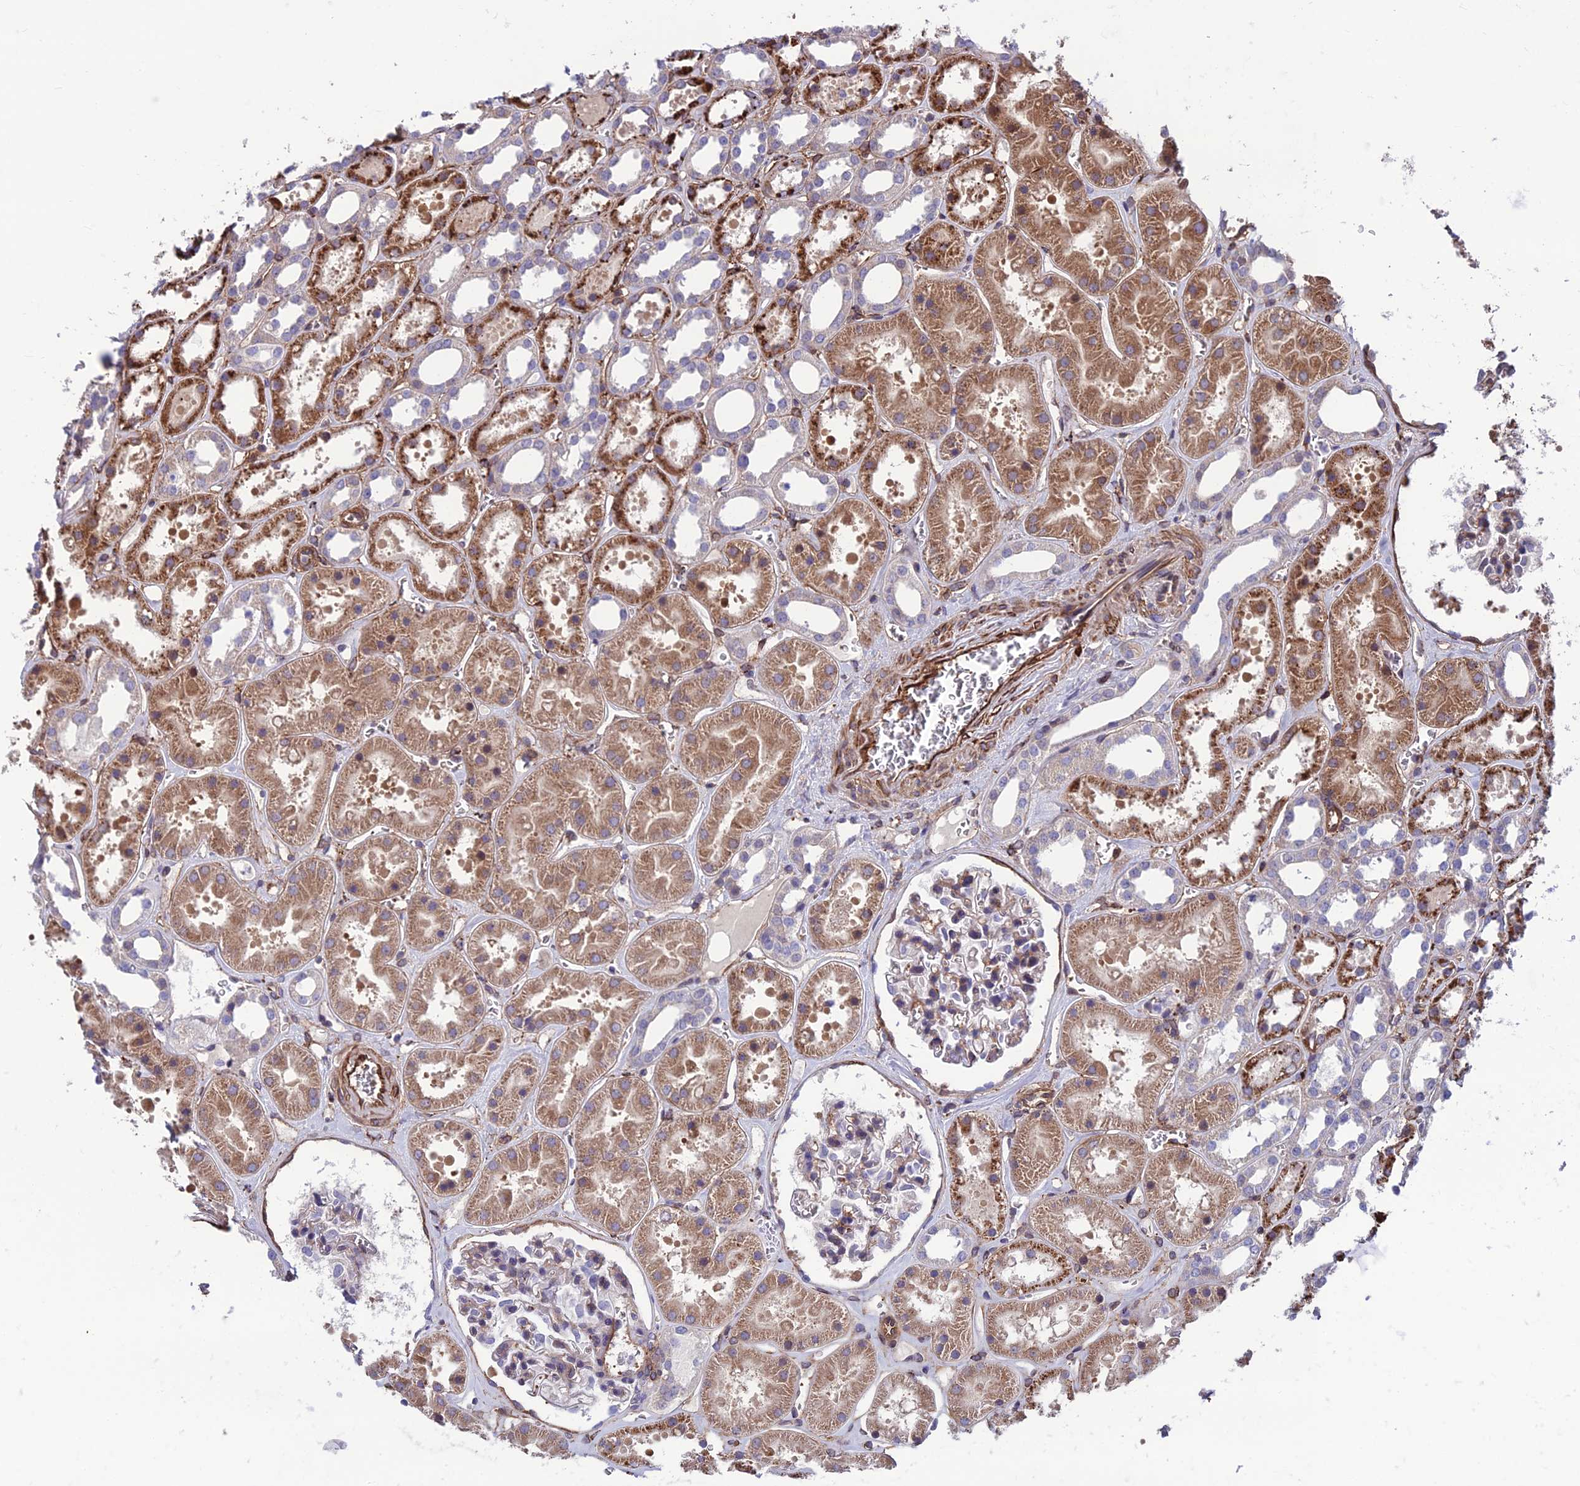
{"staining": {"intensity": "moderate", "quantity": "<25%", "location": "cytoplasmic/membranous"}, "tissue": "kidney", "cell_type": "Cells in glomeruli", "image_type": "normal", "snomed": [{"axis": "morphology", "description": "Normal tissue, NOS"}, {"axis": "topography", "description": "Kidney"}], "caption": "Immunohistochemical staining of benign human kidney shows <25% levels of moderate cytoplasmic/membranous protein positivity in about <25% of cells in glomeruli. The protein of interest is shown in brown color, while the nuclei are stained blue.", "gene": "RTN4RL1", "patient": {"sex": "female", "age": 41}}